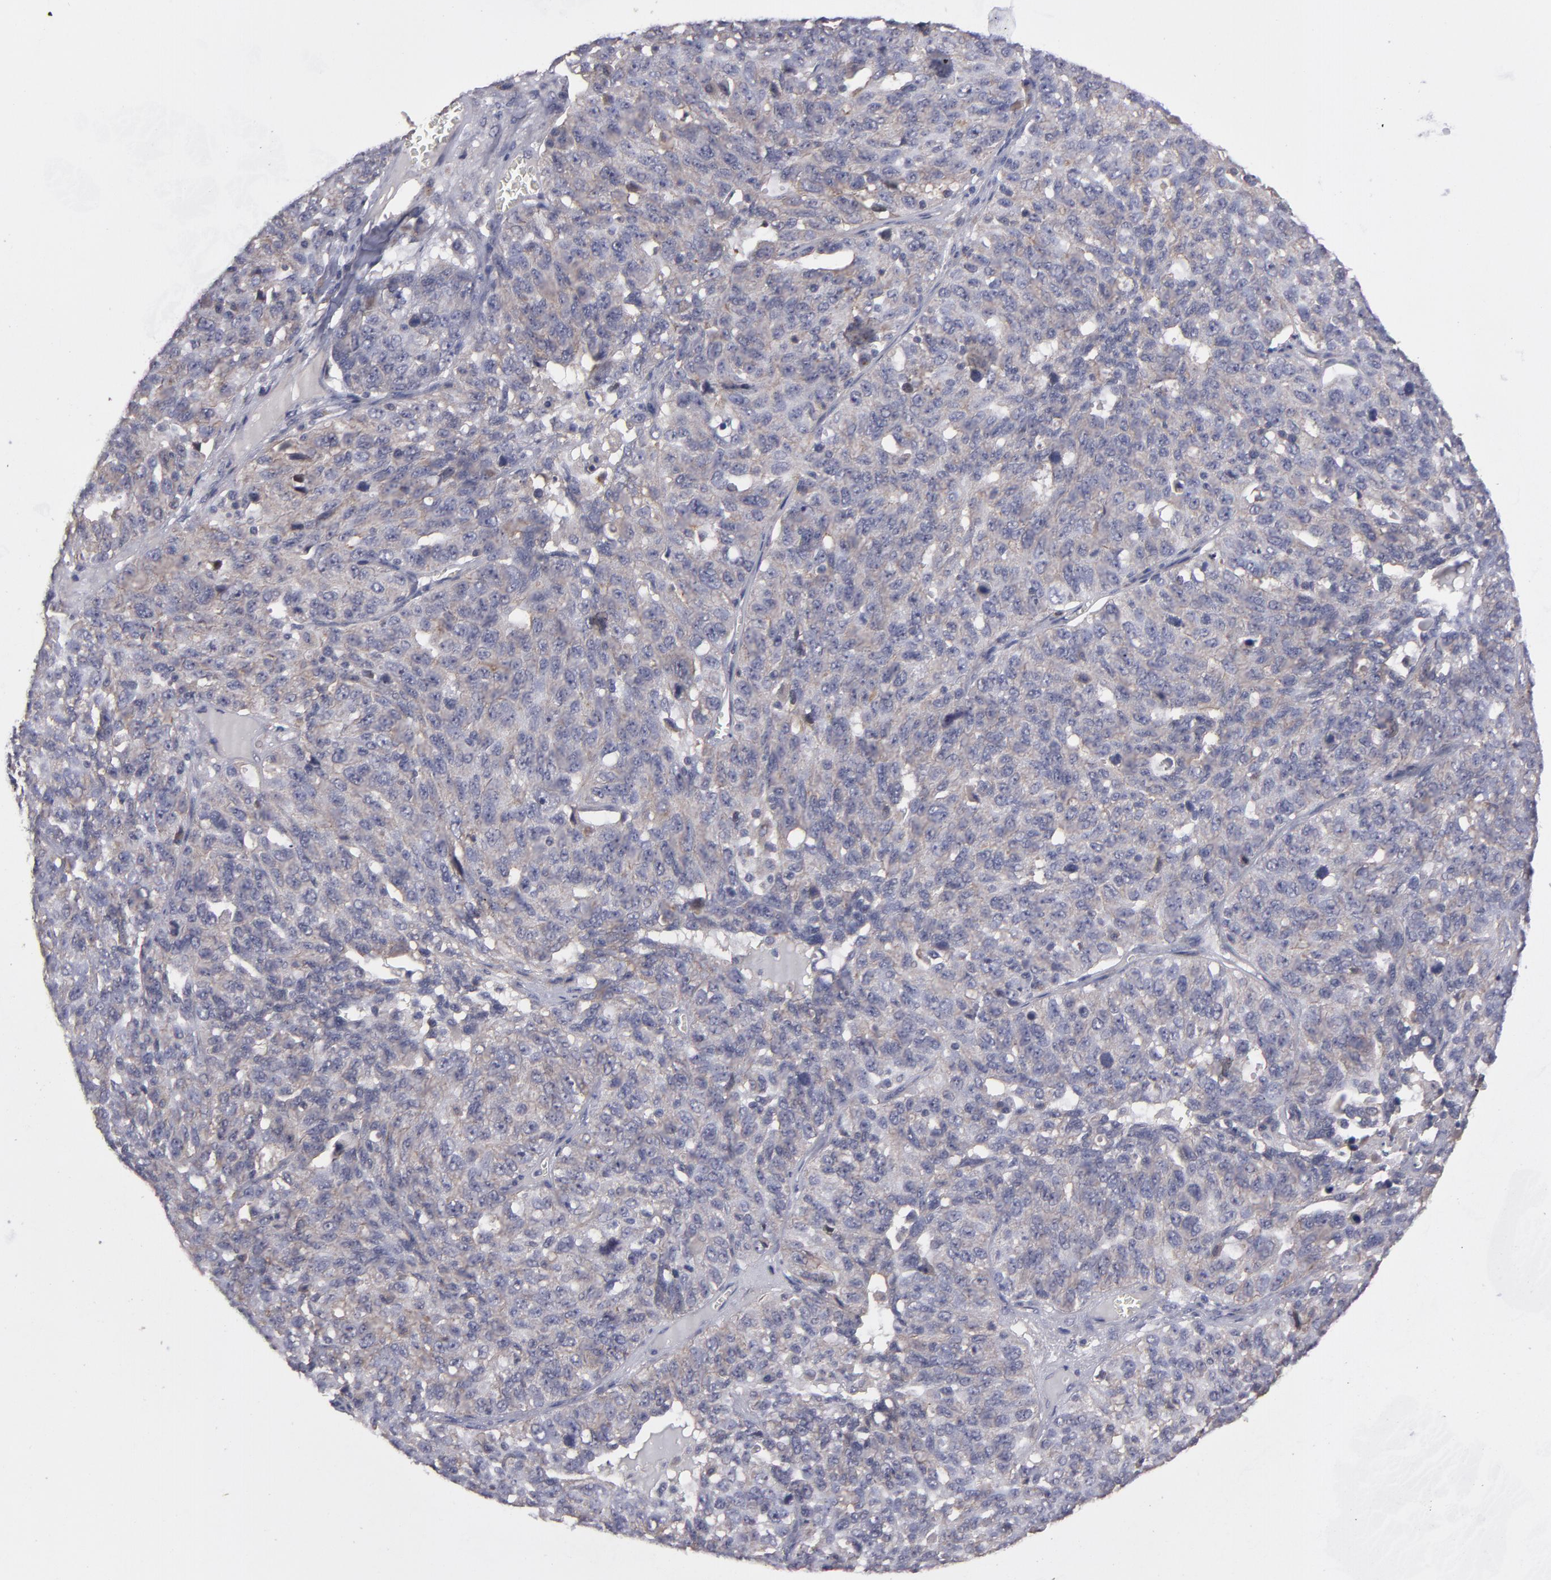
{"staining": {"intensity": "weak", "quantity": "25%-75%", "location": "cytoplasmic/membranous"}, "tissue": "ovarian cancer", "cell_type": "Tumor cells", "image_type": "cancer", "snomed": [{"axis": "morphology", "description": "Cystadenocarcinoma, serous, NOS"}, {"axis": "topography", "description": "Ovary"}], "caption": "This photomicrograph shows IHC staining of serous cystadenocarcinoma (ovarian), with low weak cytoplasmic/membranous expression in about 25%-75% of tumor cells.", "gene": "CTSO", "patient": {"sex": "female", "age": 71}}